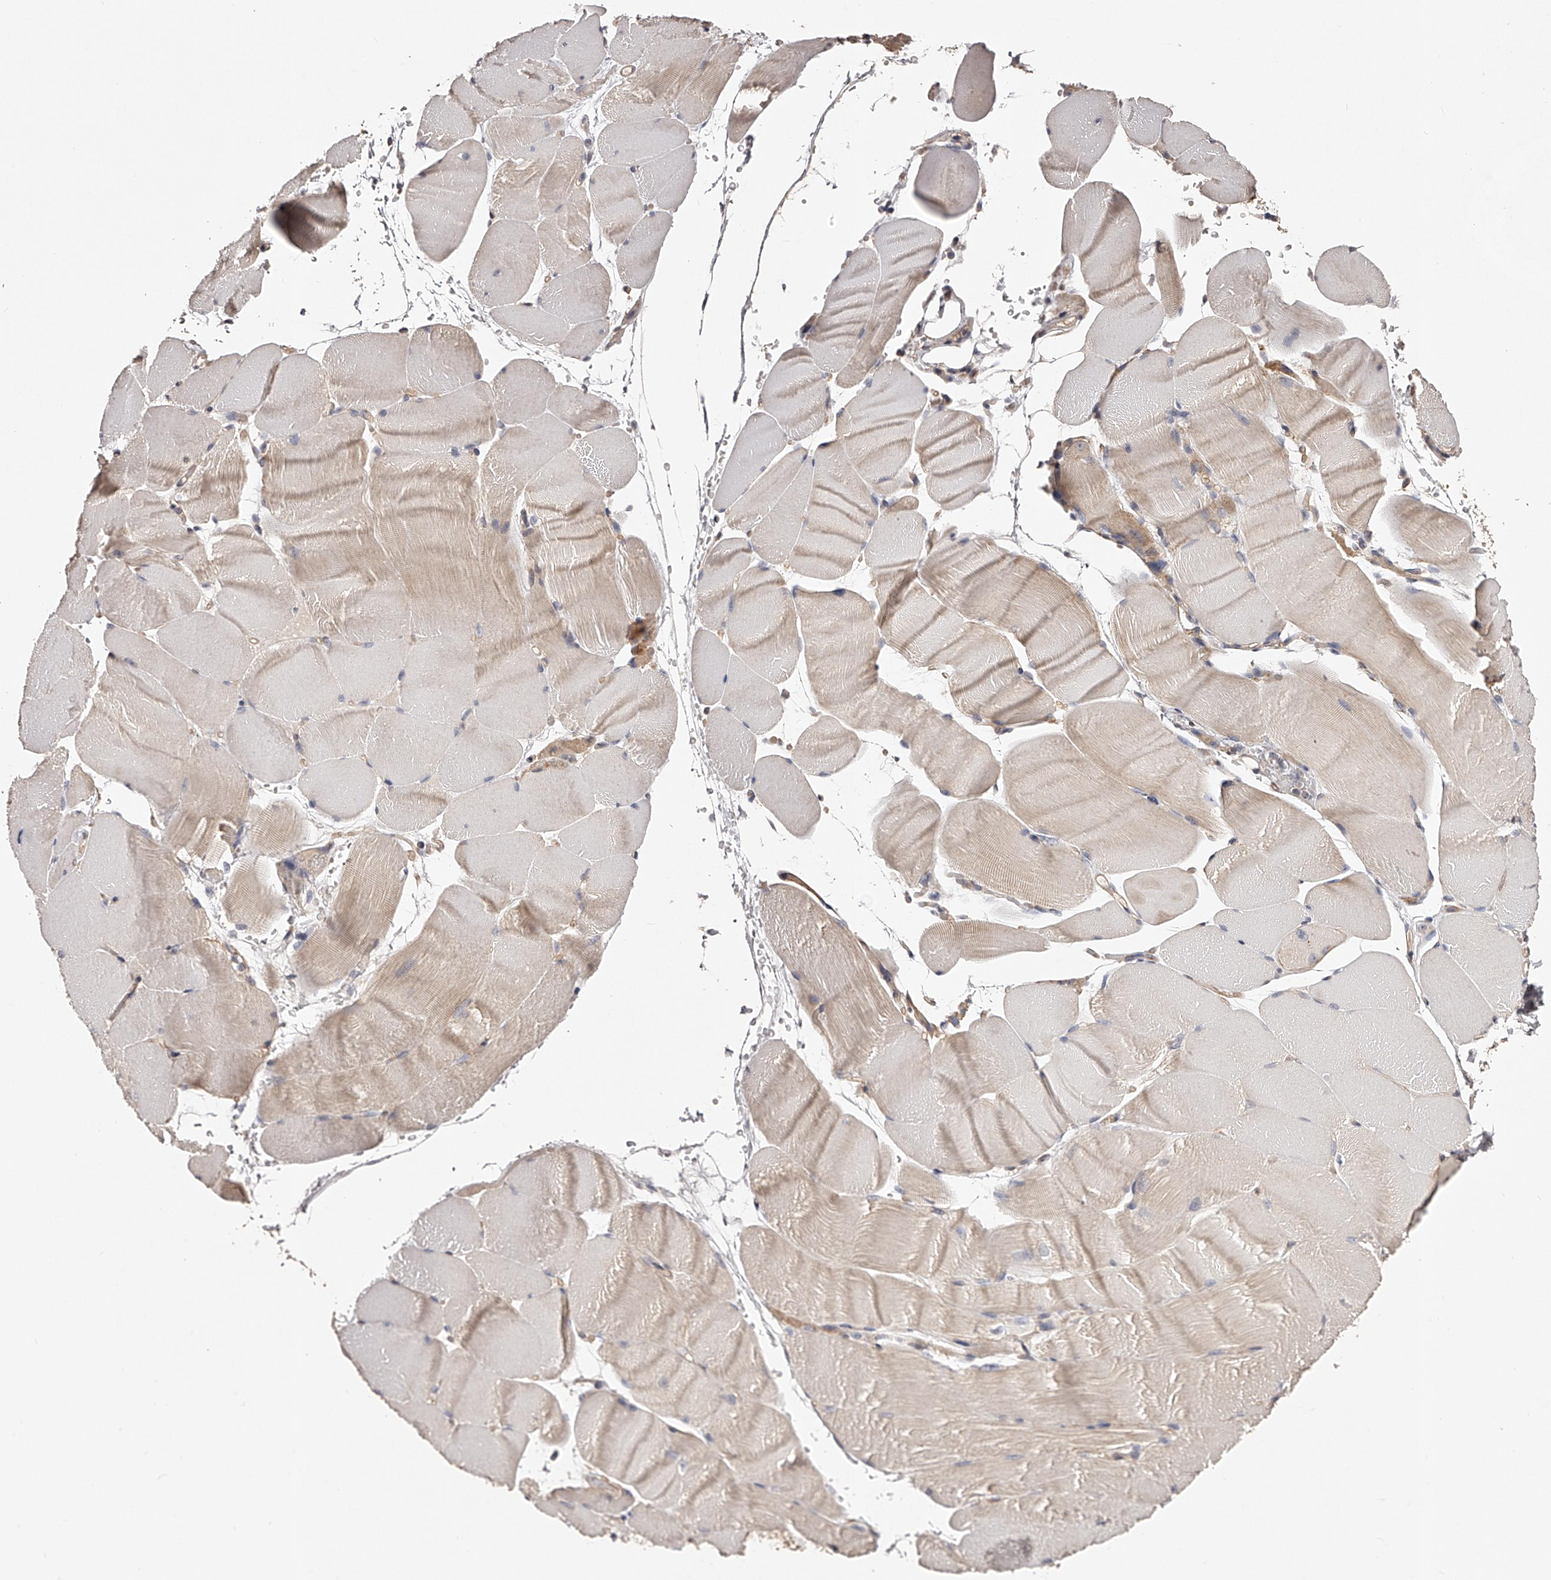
{"staining": {"intensity": "negative", "quantity": "none", "location": "none"}, "tissue": "skeletal muscle", "cell_type": "Myocytes", "image_type": "normal", "snomed": [{"axis": "morphology", "description": "Normal tissue, NOS"}, {"axis": "topography", "description": "Skeletal muscle"}, {"axis": "topography", "description": "Parathyroid gland"}], "caption": "Immunohistochemistry of normal skeletal muscle demonstrates no positivity in myocytes. (Immunohistochemistry (ihc), brightfield microscopy, high magnification).", "gene": "USP21", "patient": {"sex": "female", "age": 37}}